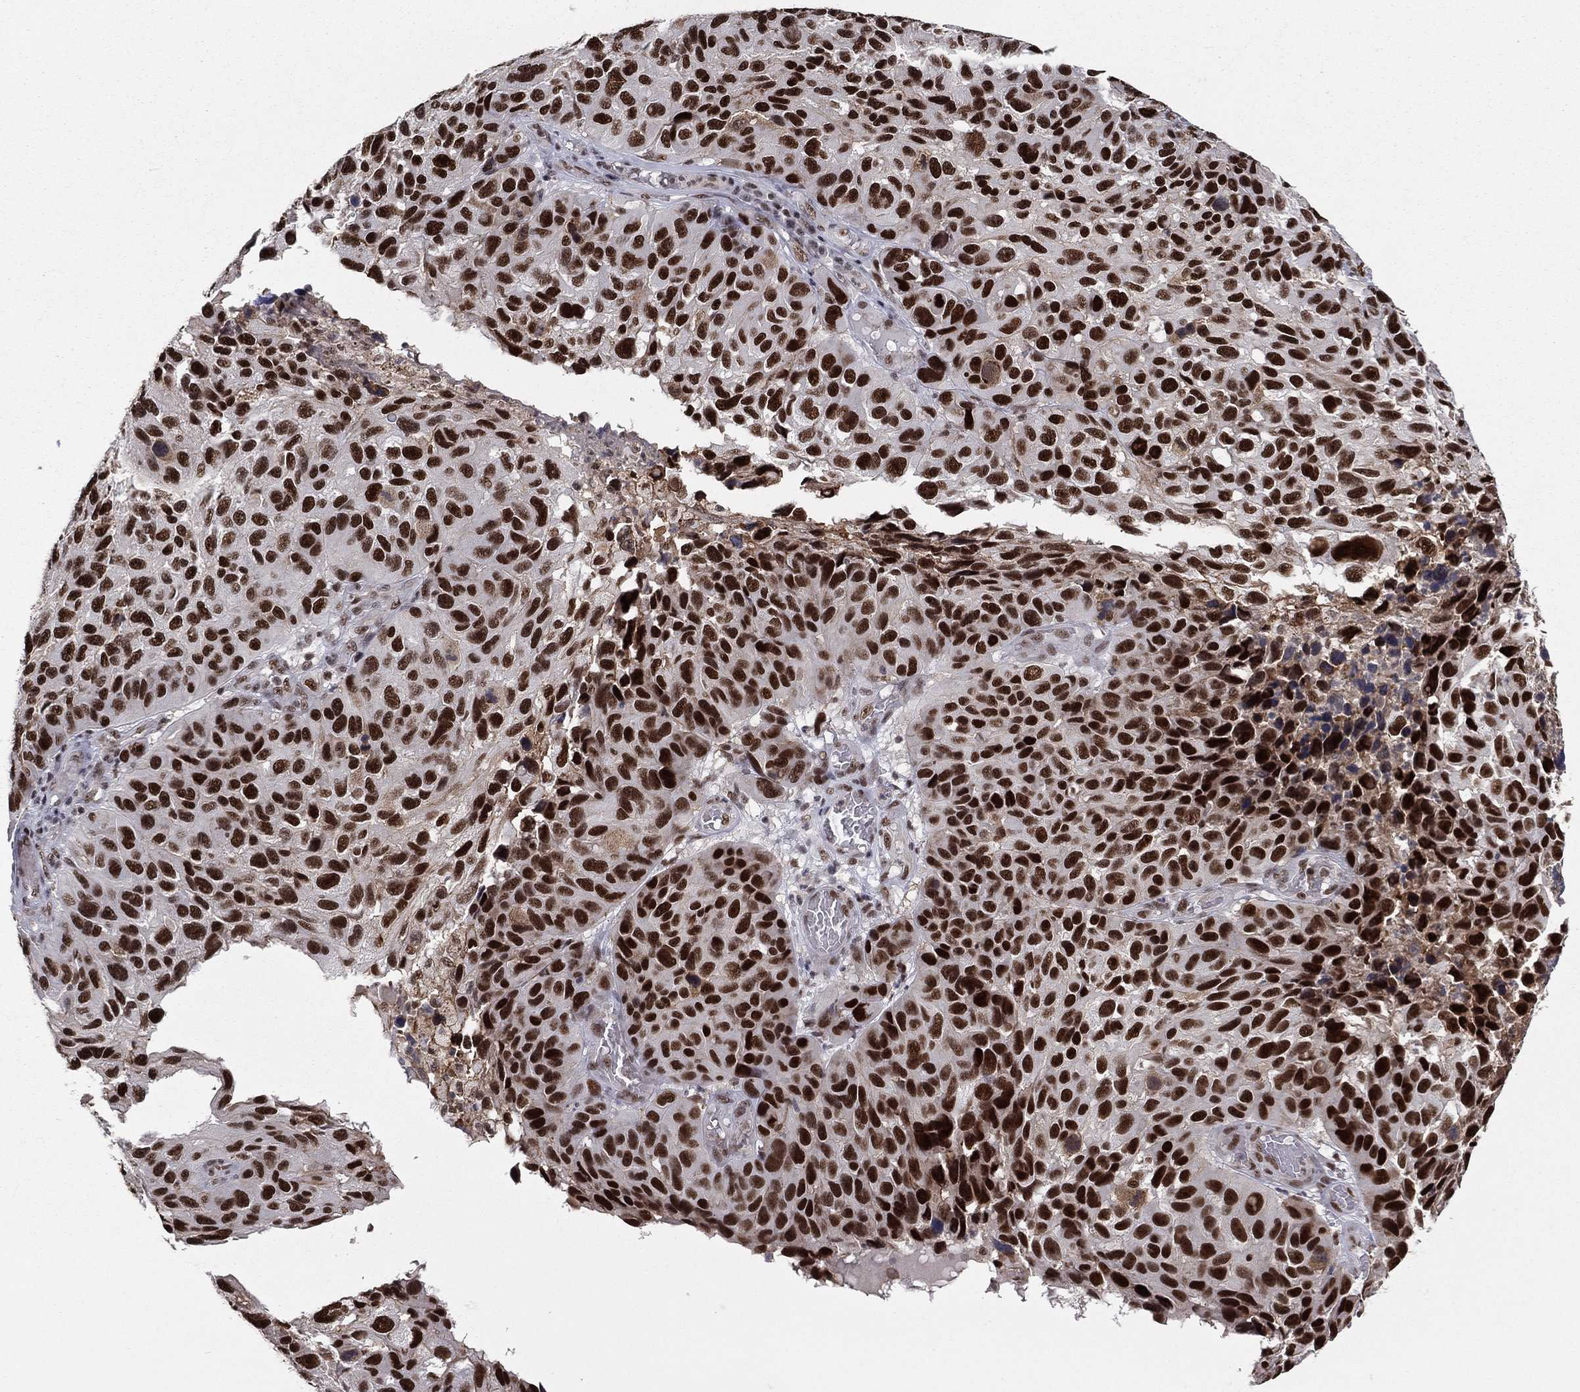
{"staining": {"intensity": "strong", "quantity": ">75%", "location": "nuclear"}, "tissue": "melanoma", "cell_type": "Tumor cells", "image_type": "cancer", "snomed": [{"axis": "morphology", "description": "Malignant melanoma, NOS"}, {"axis": "topography", "description": "Skin"}], "caption": "This histopathology image demonstrates malignant melanoma stained with immunohistochemistry (IHC) to label a protein in brown. The nuclear of tumor cells show strong positivity for the protein. Nuclei are counter-stained blue.", "gene": "GPALPP1", "patient": {"sex": "male", "age": 53}}